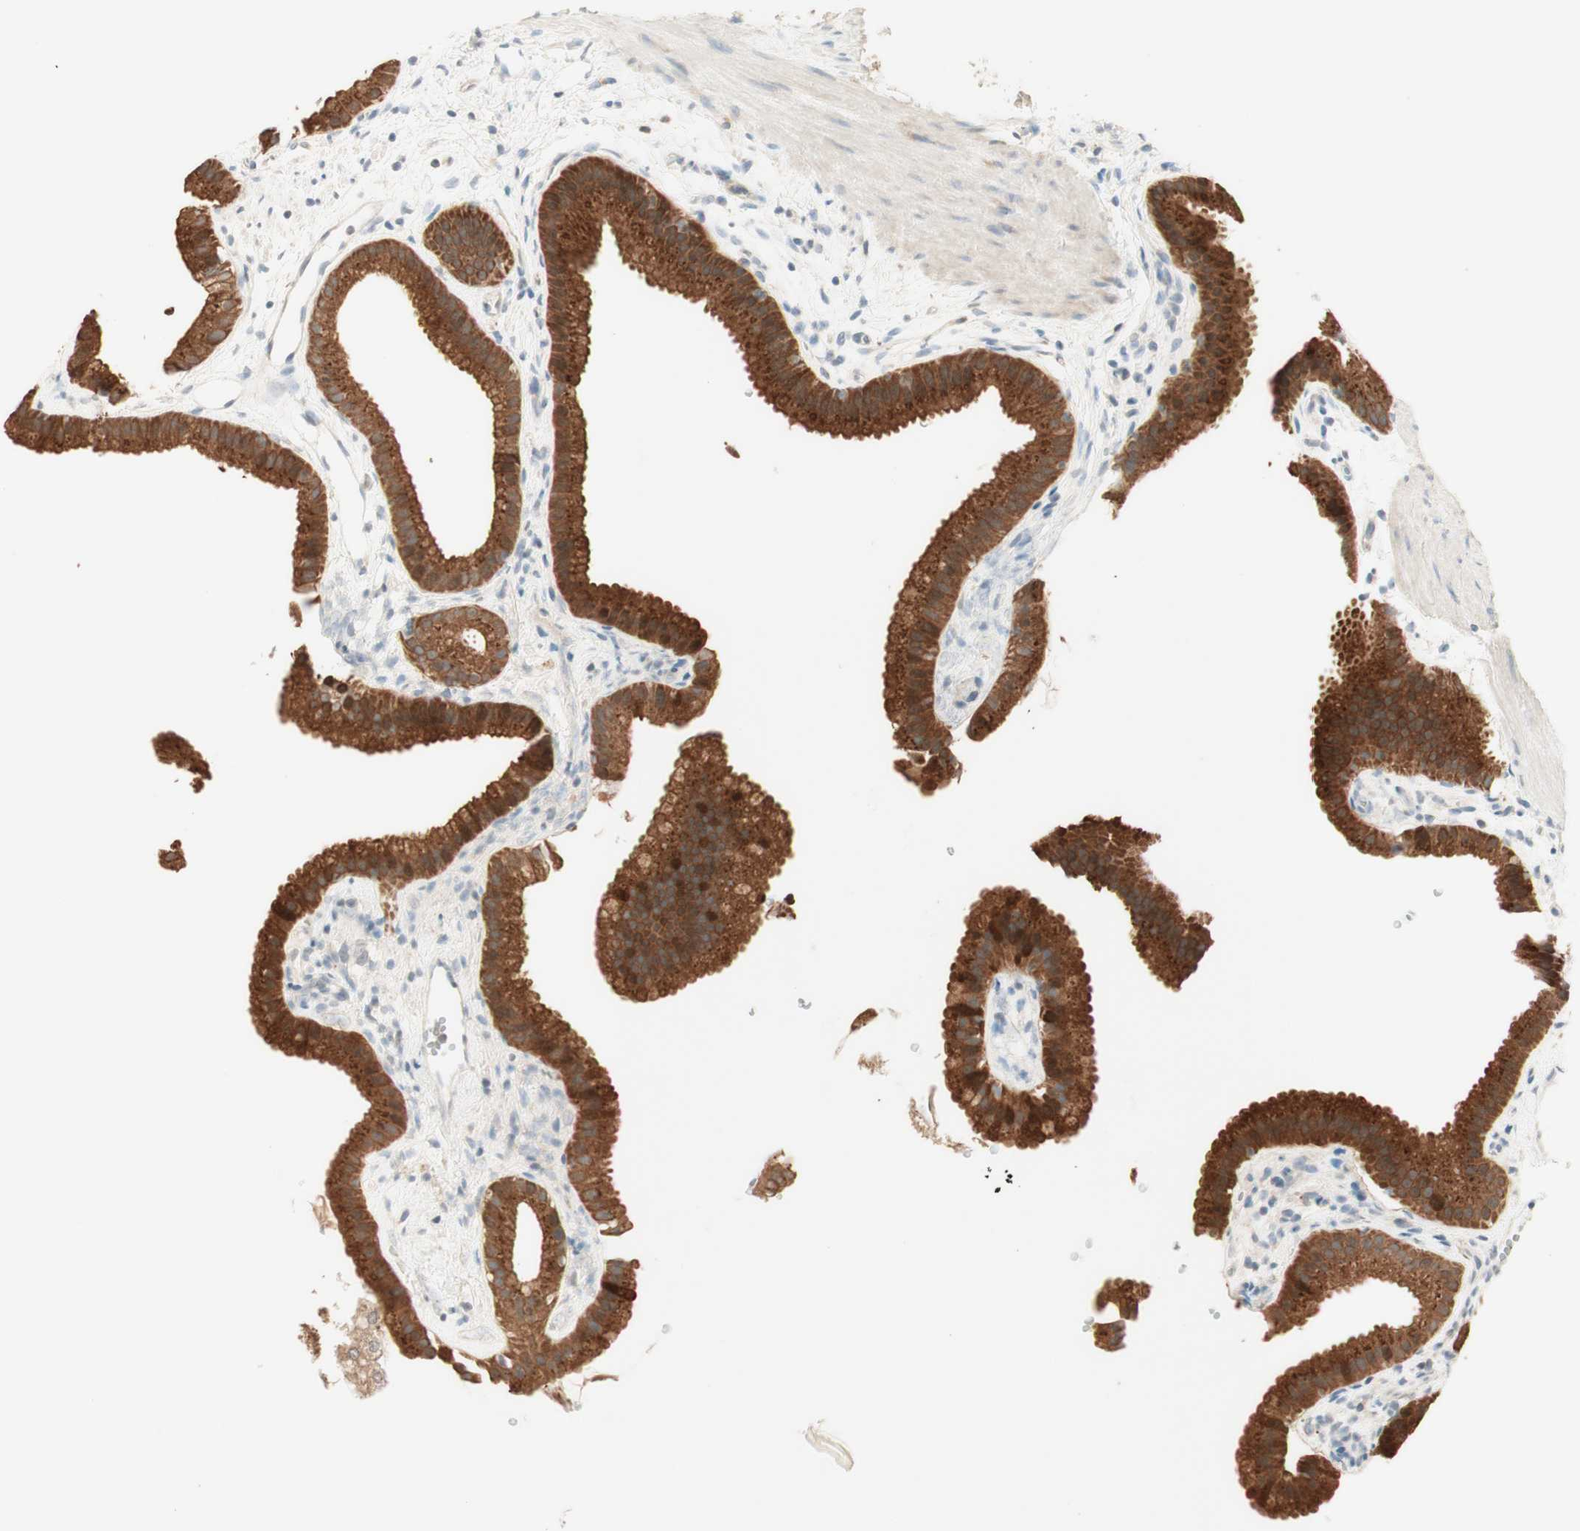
{"staining": {"intensity": "strong", "quantity": ">75%", "location": "cytoplasmic/membranous"}, "tissue": "gallbladder", "cell_type": "Glandular cells", "image_type": "normal", "snomed": [{"axis": "morphology", "description": "Normal tissue, NOS"}, {"axis": "topography", "description": "Gallbladder"}], "caption": "Brown immunohistochemical staining in normal gallbladder shows strong cytoplasmic/membranous positivity in approximately >75% of glandular cells.", "gene": "CLCN2", "patient": {"sex": "female", "age": 64}}